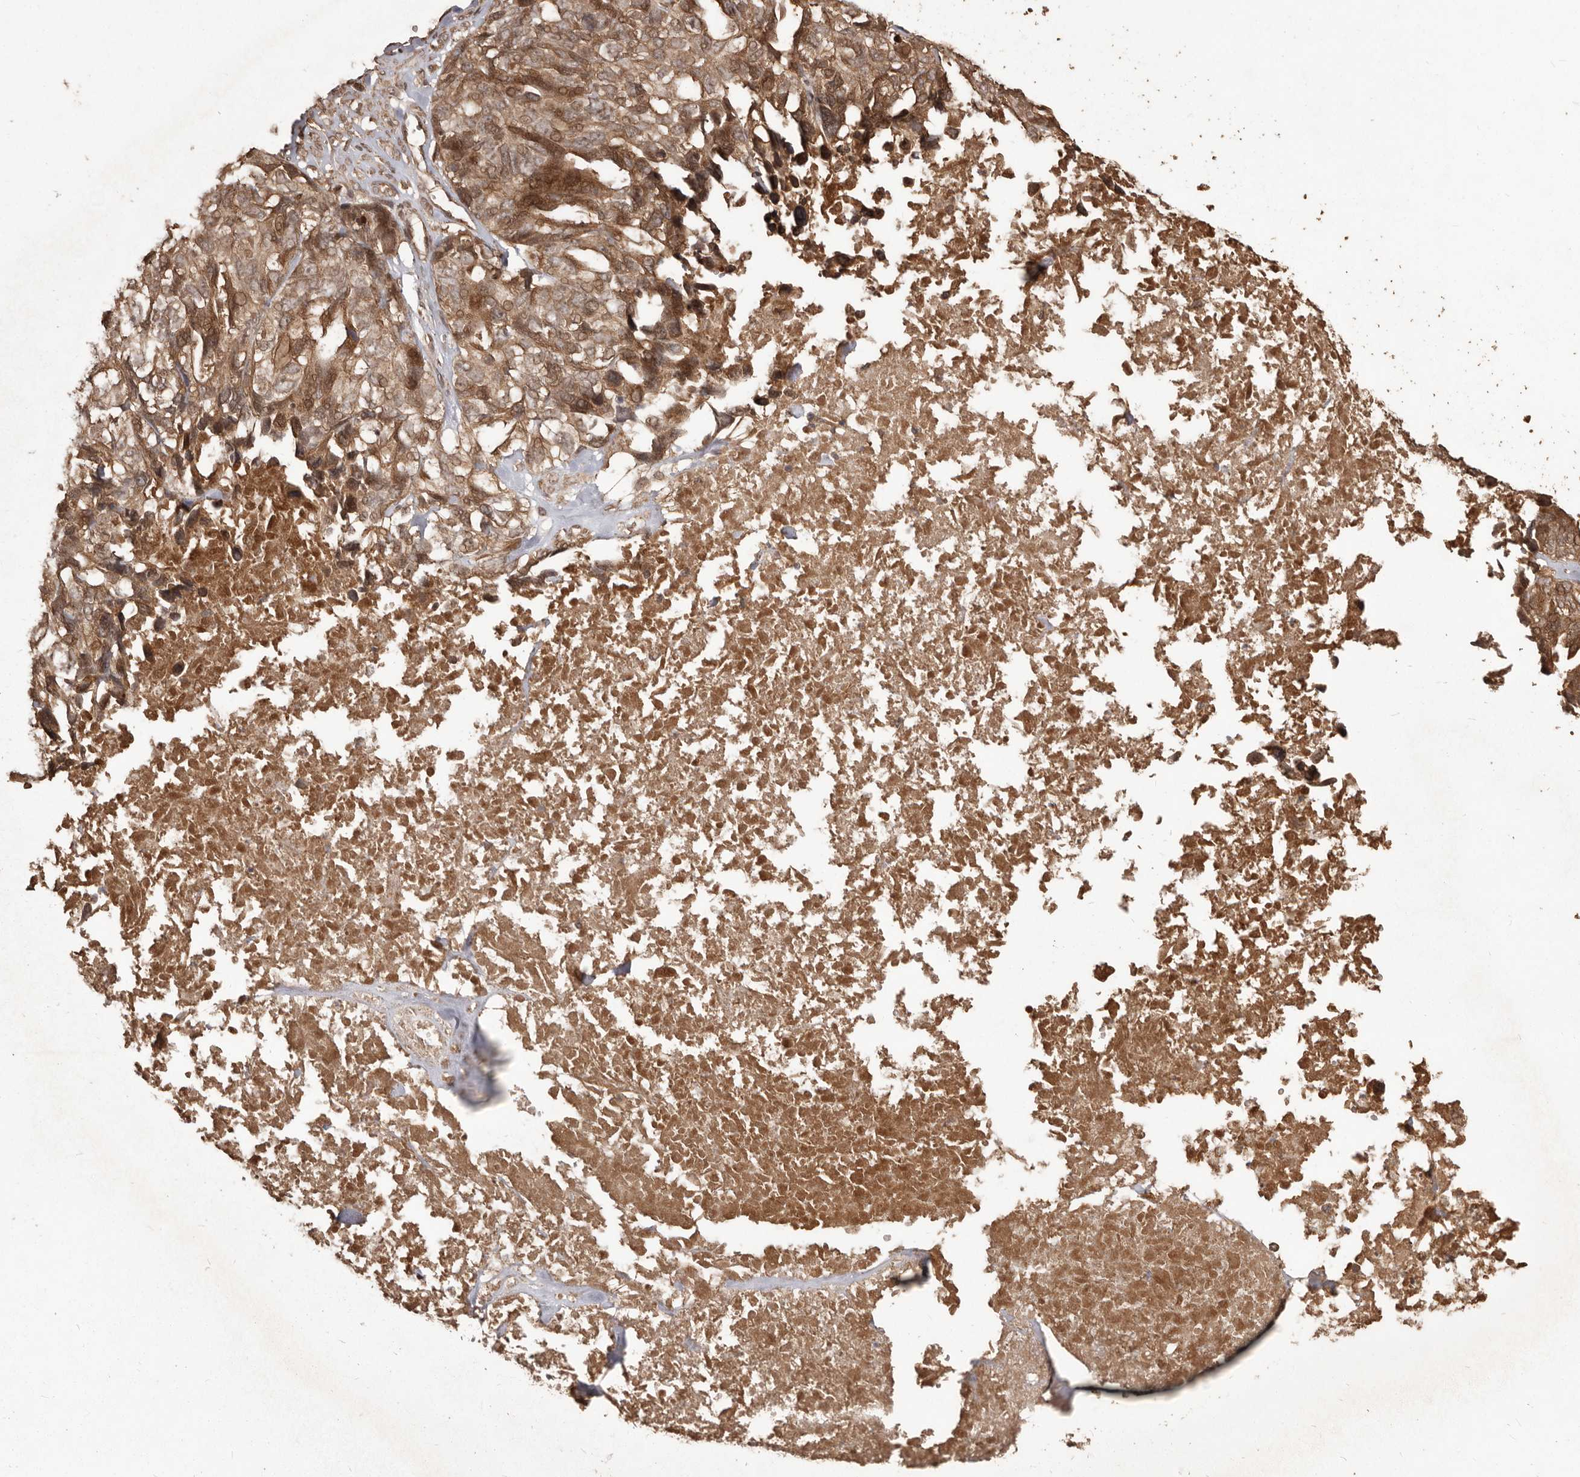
{"staining": {"intensity": "moderate", "quantity": ">75%", "location": "cytoplasmic/membranous,nuclear"}, "tissue": "ovarian cancer", "cell_type": "Tumor cells", "image_type": "cancer", "snomed": [{"axis": "morphology", "description": "Cystadenocarcinoma, serous, NOS"}, {"axis": "topography", "description": "Ovary"}], "caption": "Immunohistochemistry (IHC) micrograph of neoplastic tissue: ovarian serous cystadenocarcinoma stained using immunohistochemistry (IHC) demonstrates medium levels of moderate protein expression localized specifically in the cytoplasmic/membranous and nuclear of tumor cells, appearing as a cytoplasmic/membranous and nuclear brown color.", "gene": "NUP43", "patient": {"sex": "female", "age": 79}}